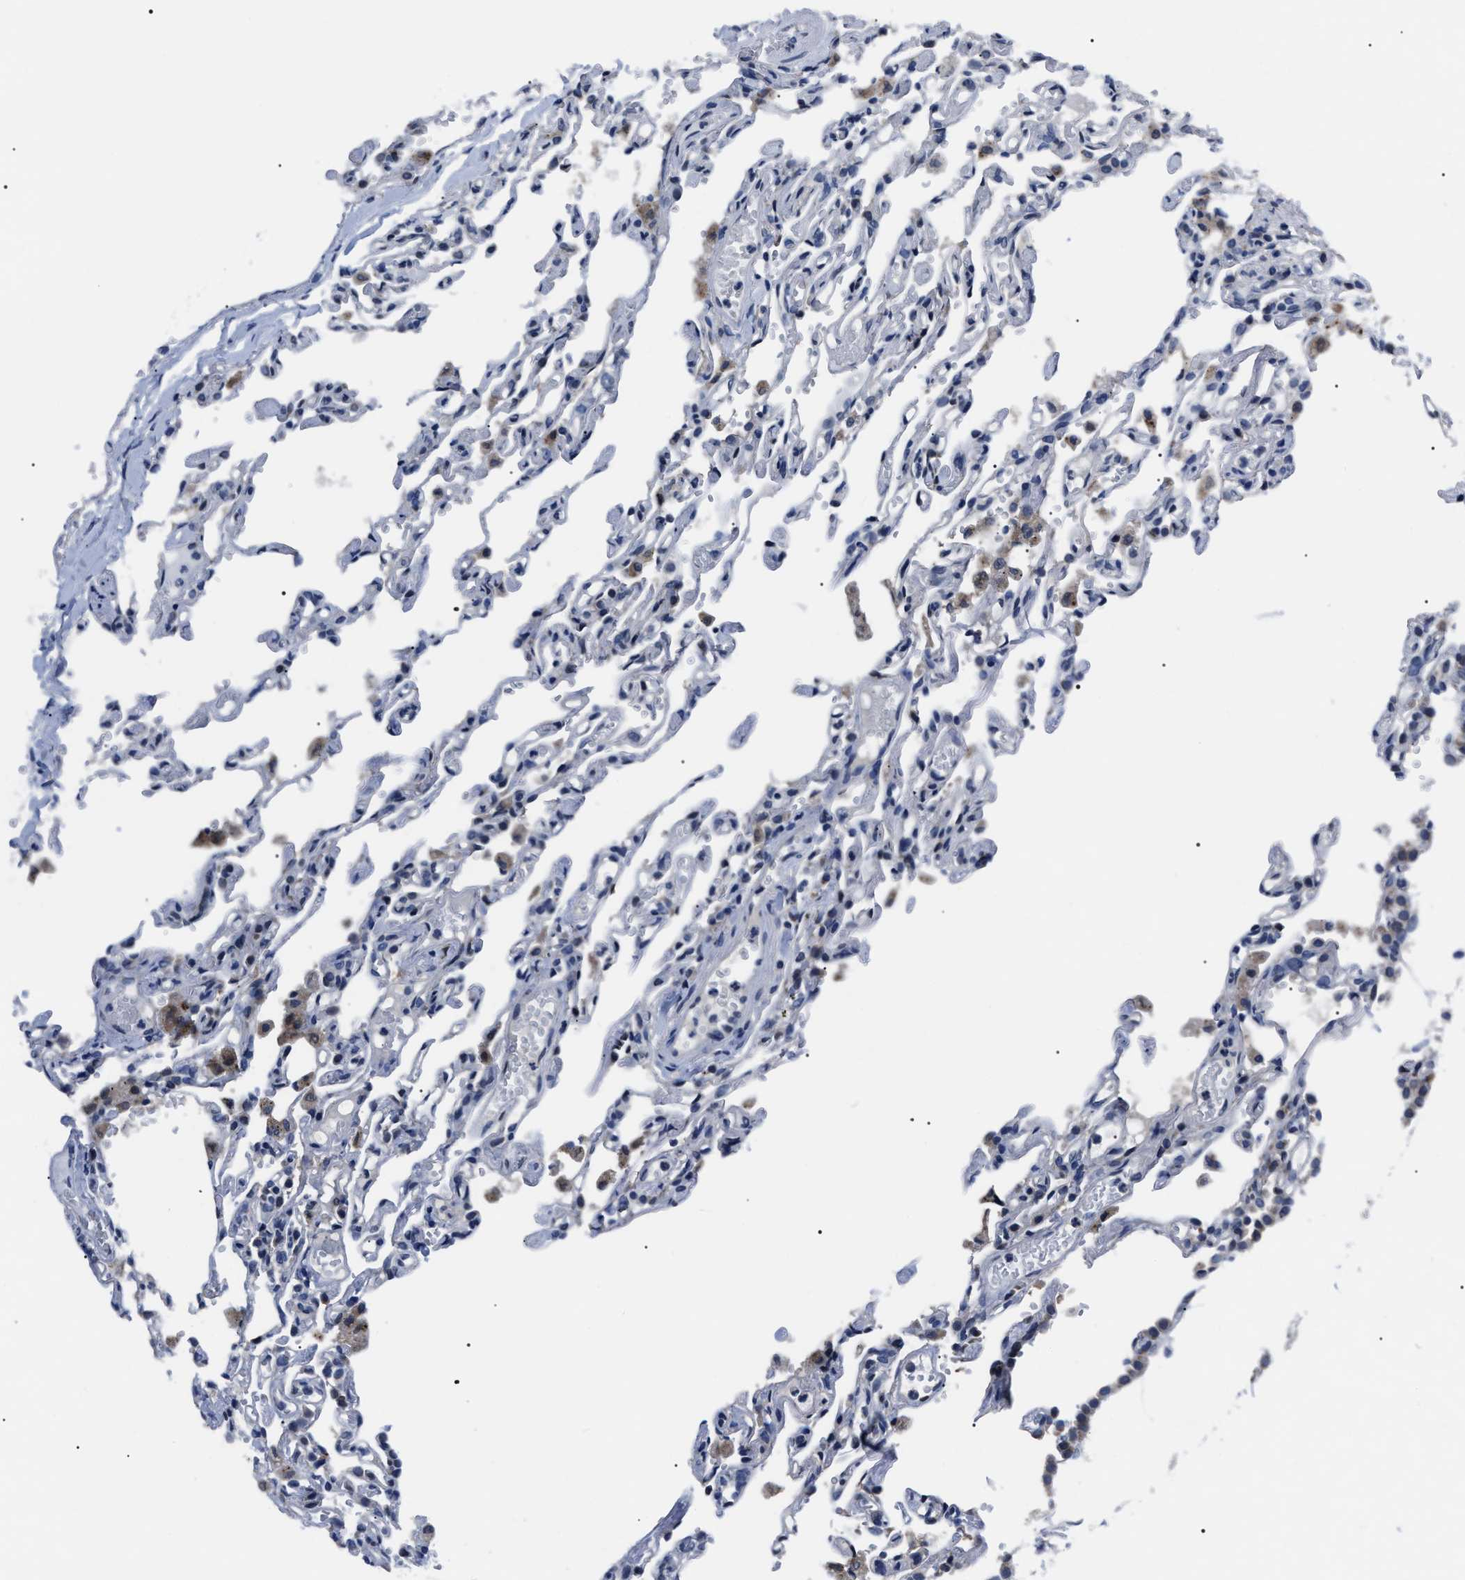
{"staining": {"intensity": "negative", "quantity": "none", "location": "none"}, "tissue": "lung", "cell_type": "Alveolar cells", "image_type": "normal", "snomed": [{"axis": "morphology", "description": "Normal tissue, NOS"}, {"axis": "topography", "description": "Lung"}], "caption": "Alveolar cells show no significant staining in benign lung. (Stains: DAB (3,3'-diaminobenzidine) immunohistochemistry with hematoxylin counter stain, Microscopy: brightfield microscopy at high magnification).", "gene": "LRRC14", "patient": {"sex": "male", "age": 21}}